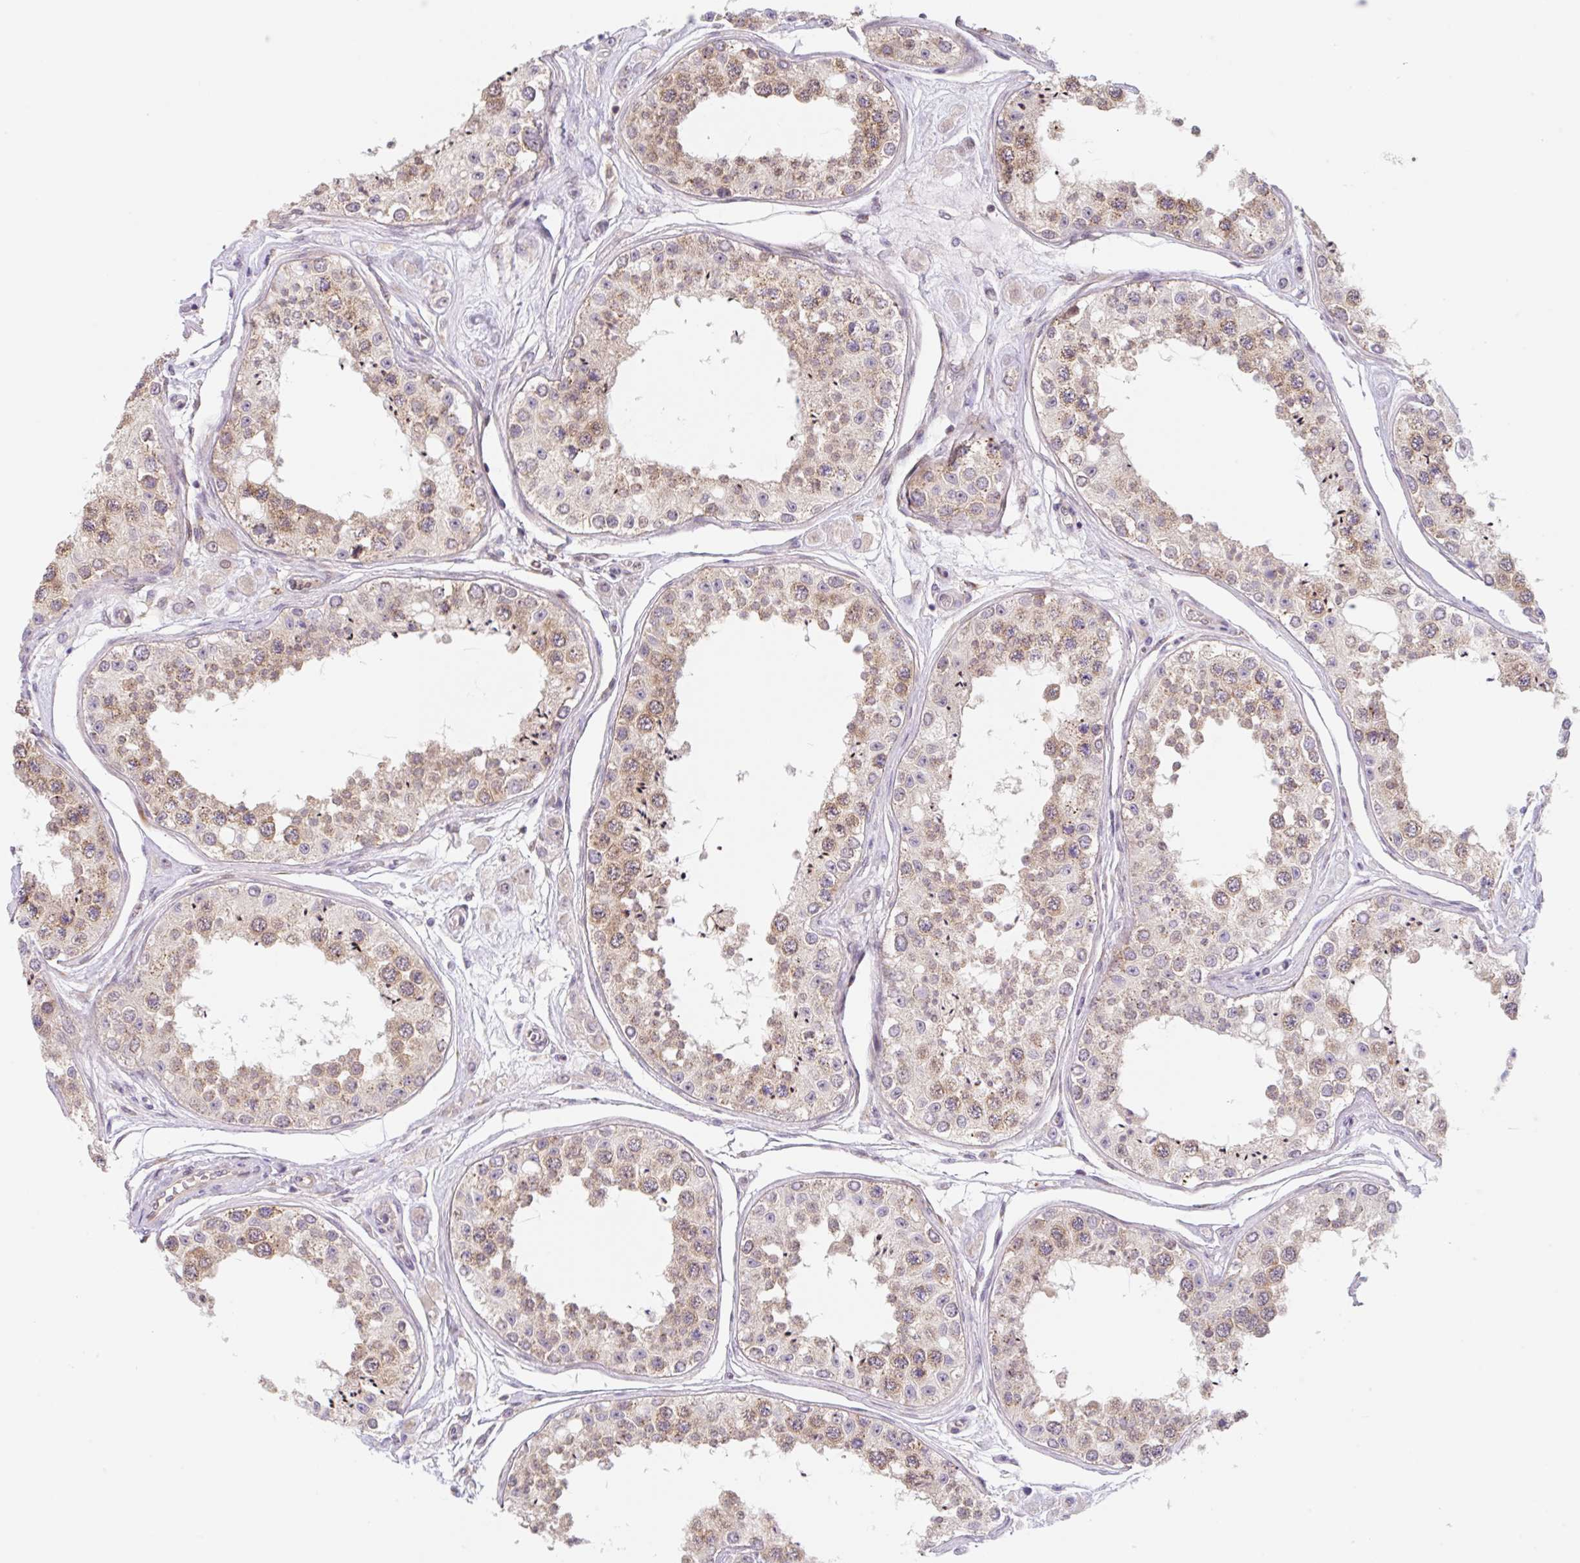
{"staining": {"intensity": "moderate", "quantity": ">75%", "location": "cytoplasmic/membranous"}, "tissue": "testis", "cell_type": "Cells in seminiferous ducts", "image_type": "normal", "snomed": [{"axis": "morphology", "description": "Normal tissue, NOS"}, {"axis": "topography", "description": "Testis"}], "caption": "The immunohistochemical stain highlights moderate cytoplasmic/membranous staining in cells in seminiferous ducts of benign testis. Using DAB (brown) and hematoxylin (blue) stains, captured at high magnification using brightfield microscopy.", "gene": "TBPL2", "patient": {"sex": "male", "age": 25}}